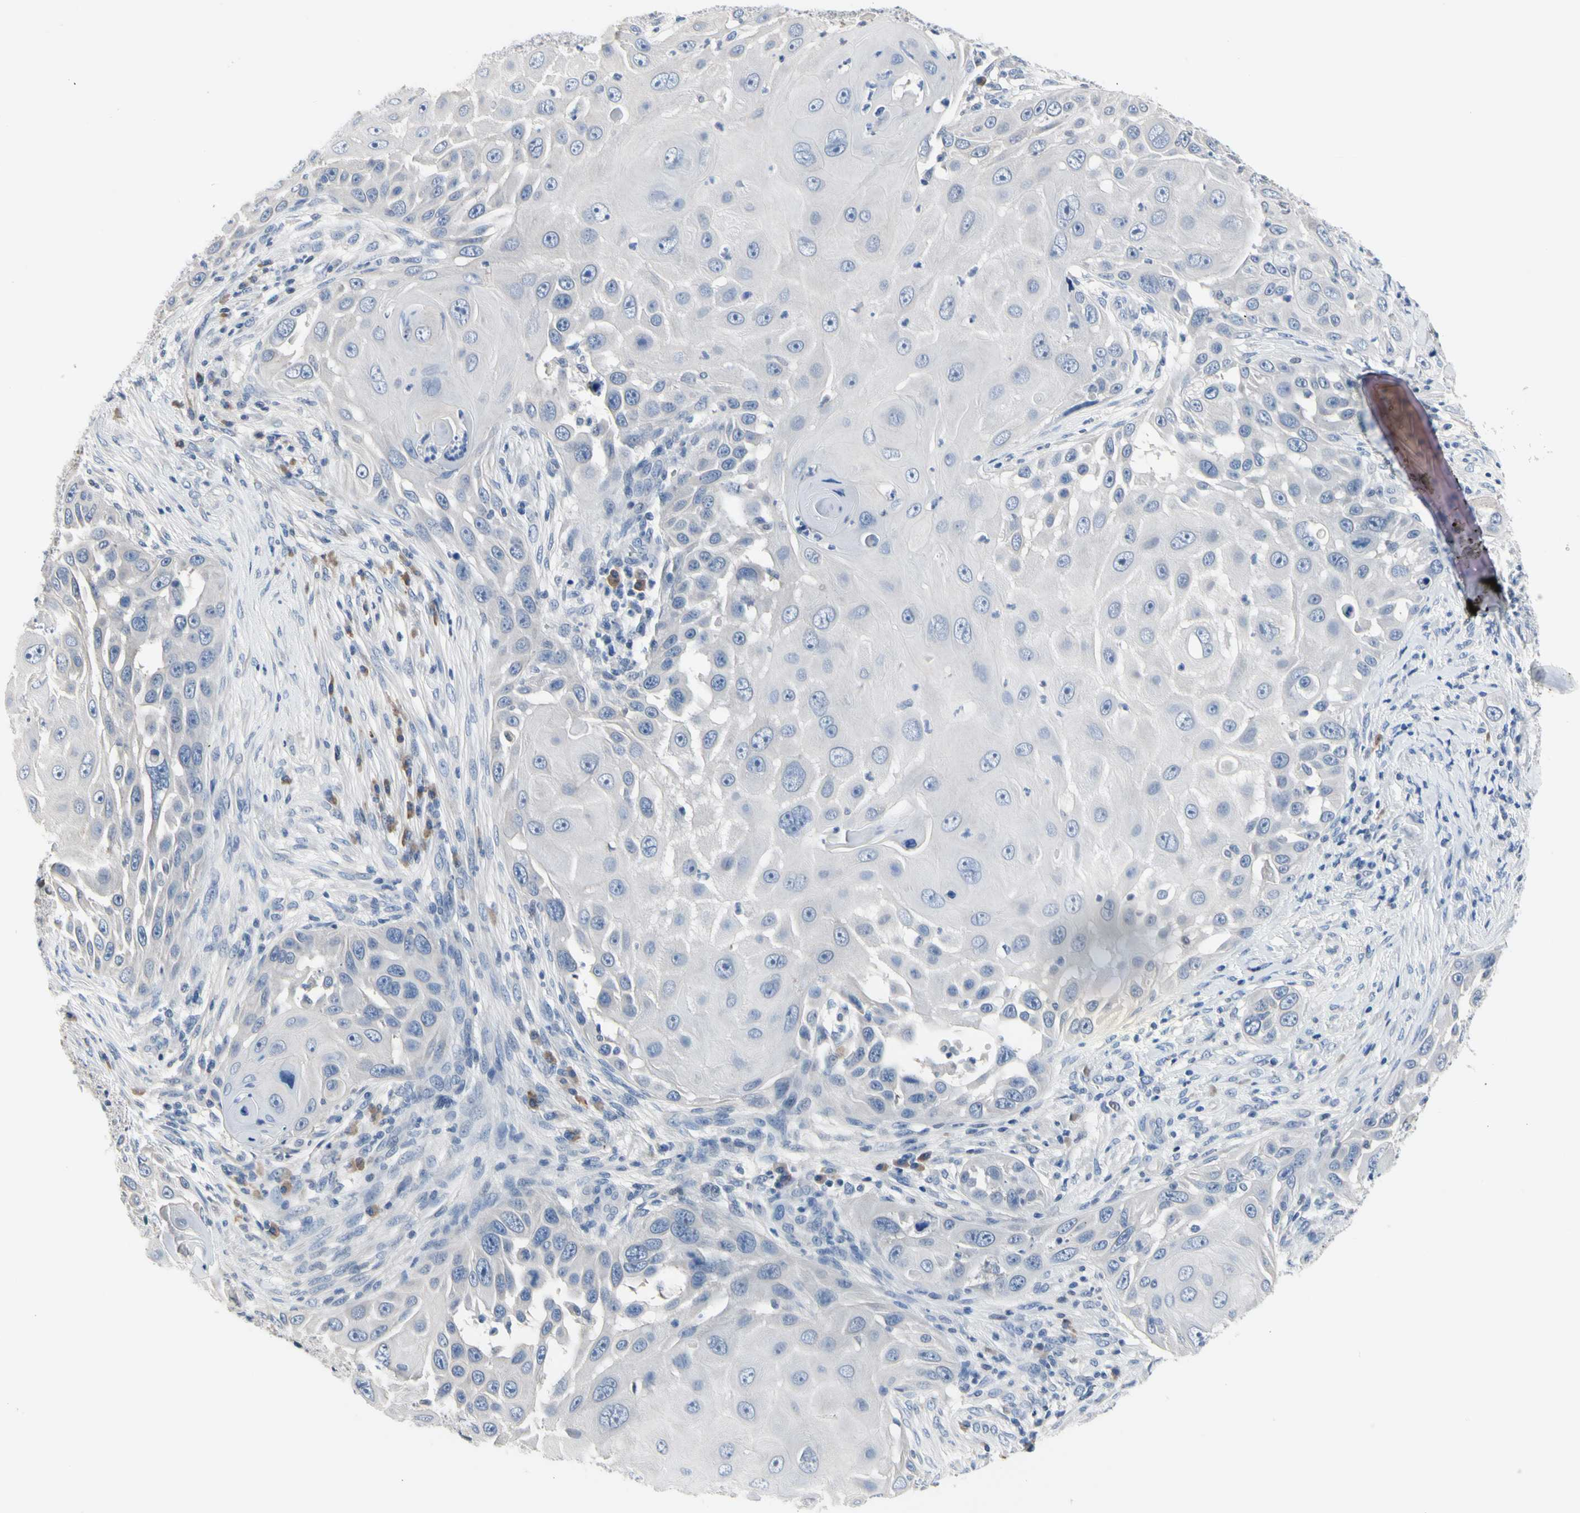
{"staining": {"intensity": "negative", "quantity": "none", "location": "none"}, "tissue": "skin cancer", "cell_type": "Tumor cells", "image_type": "cancer", "snomed": [{"axis": "morphology", "description": "Squamous cell carcinoma, NOS"}, {"axis": "topography", "description": "Skin"}], "caption": "A photomicrograph of skin cancer (squamous cell carcinoma) stained for a protein reveals no brown staining in tumor cells.", "gene": "ECRG4", "patient": {"sex": "female", "age": 44}}